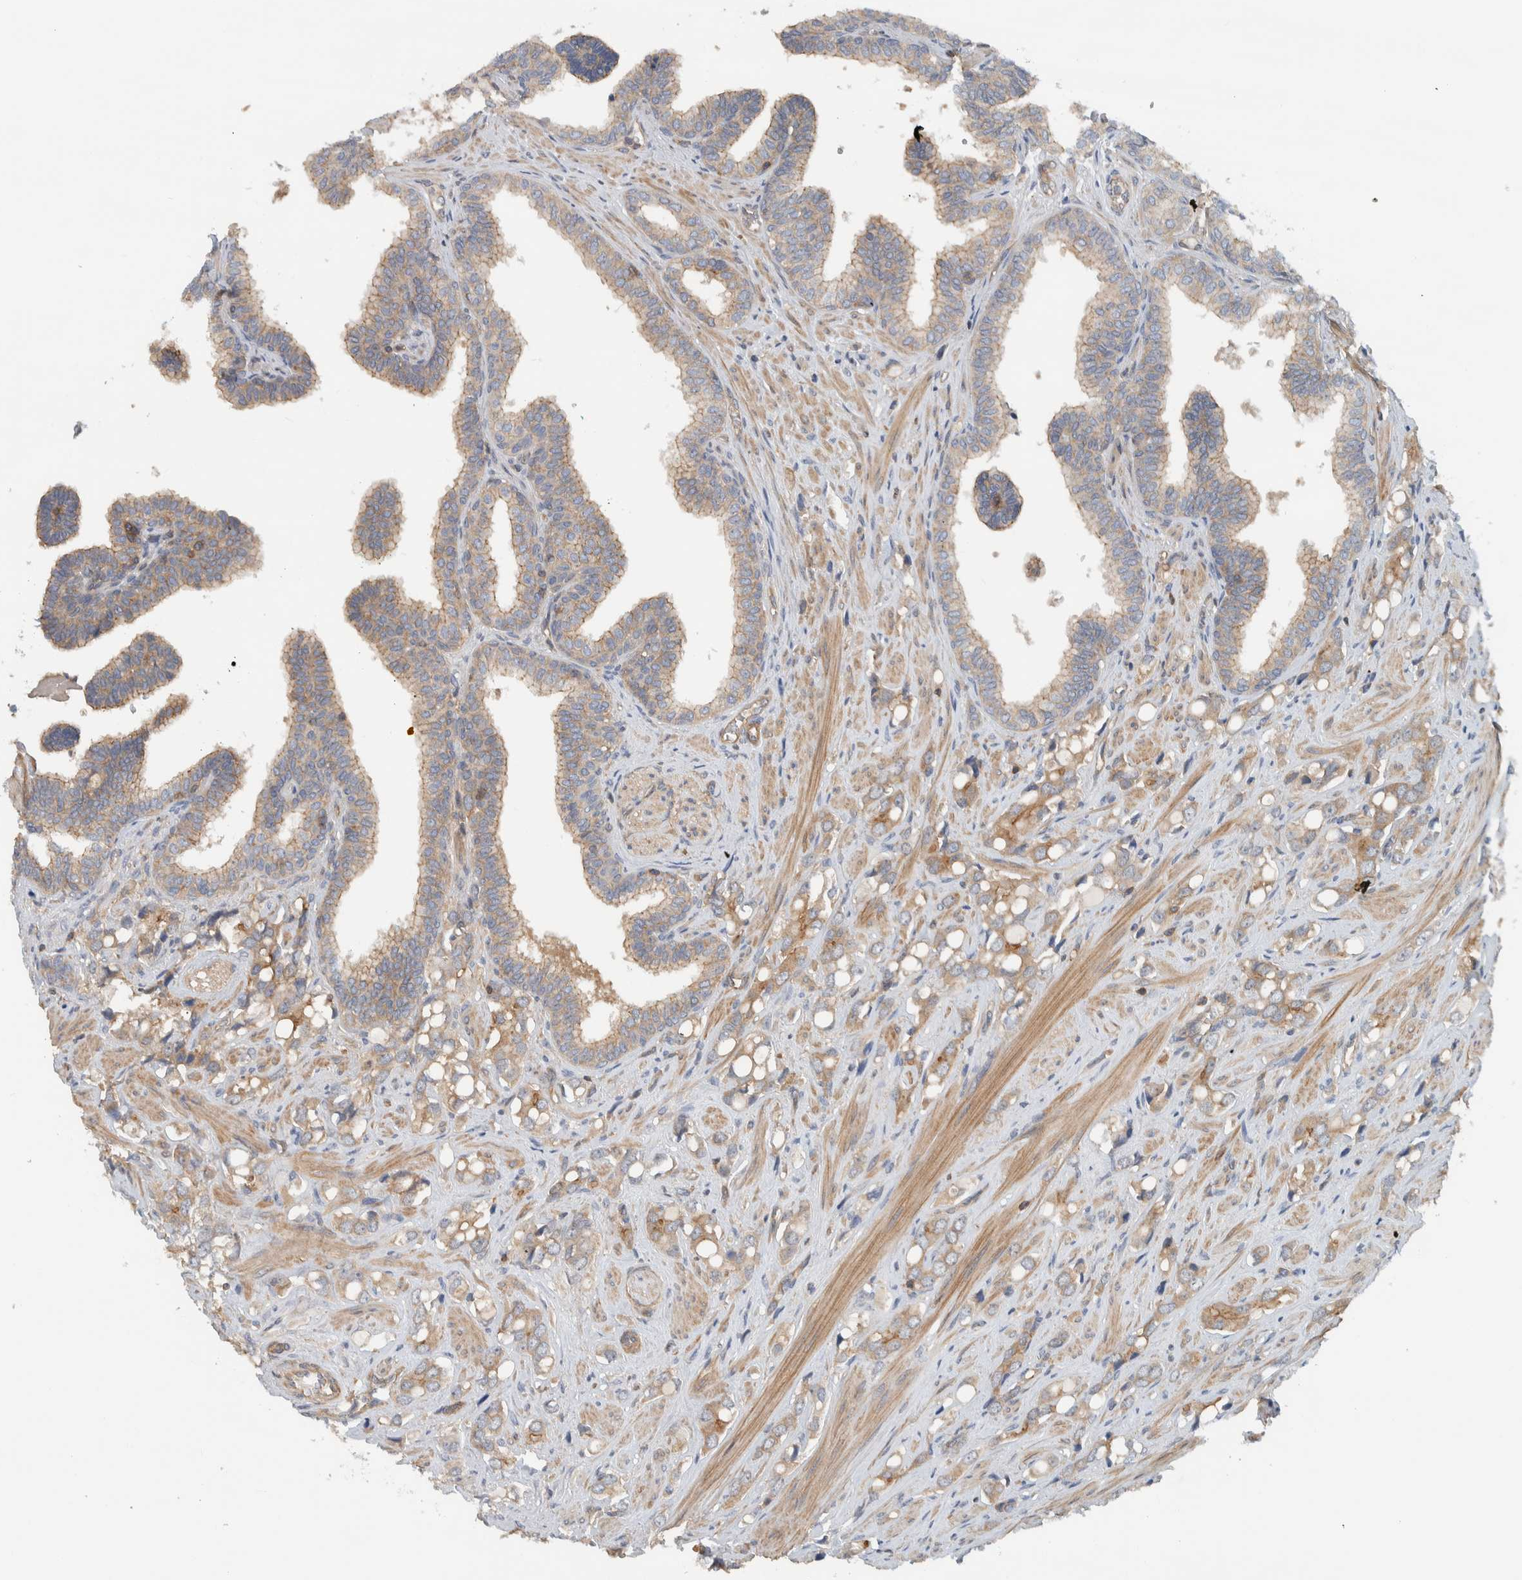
{"staining": {"intensity": "weak", "quantity": ">75%", "location": "cytoplasmic/membranous"}, "tissue": "prostate cancer", "cell_type": "Tumor cells", "image_type": "cancer", "snomed": [{"axis": "morphology", "description": "Adenocarcinoma, High grade"}, {"axis": "topography", "description": "Prostate"}], "caption": "Prostate cancer (adenocarcinoma (high-grade)) stained for a protein reveals weak cytoplasmic/membranous positivity in tumor cells.", "gene": "MPRIP", "patient": {"sex": "male", "age": 52}}